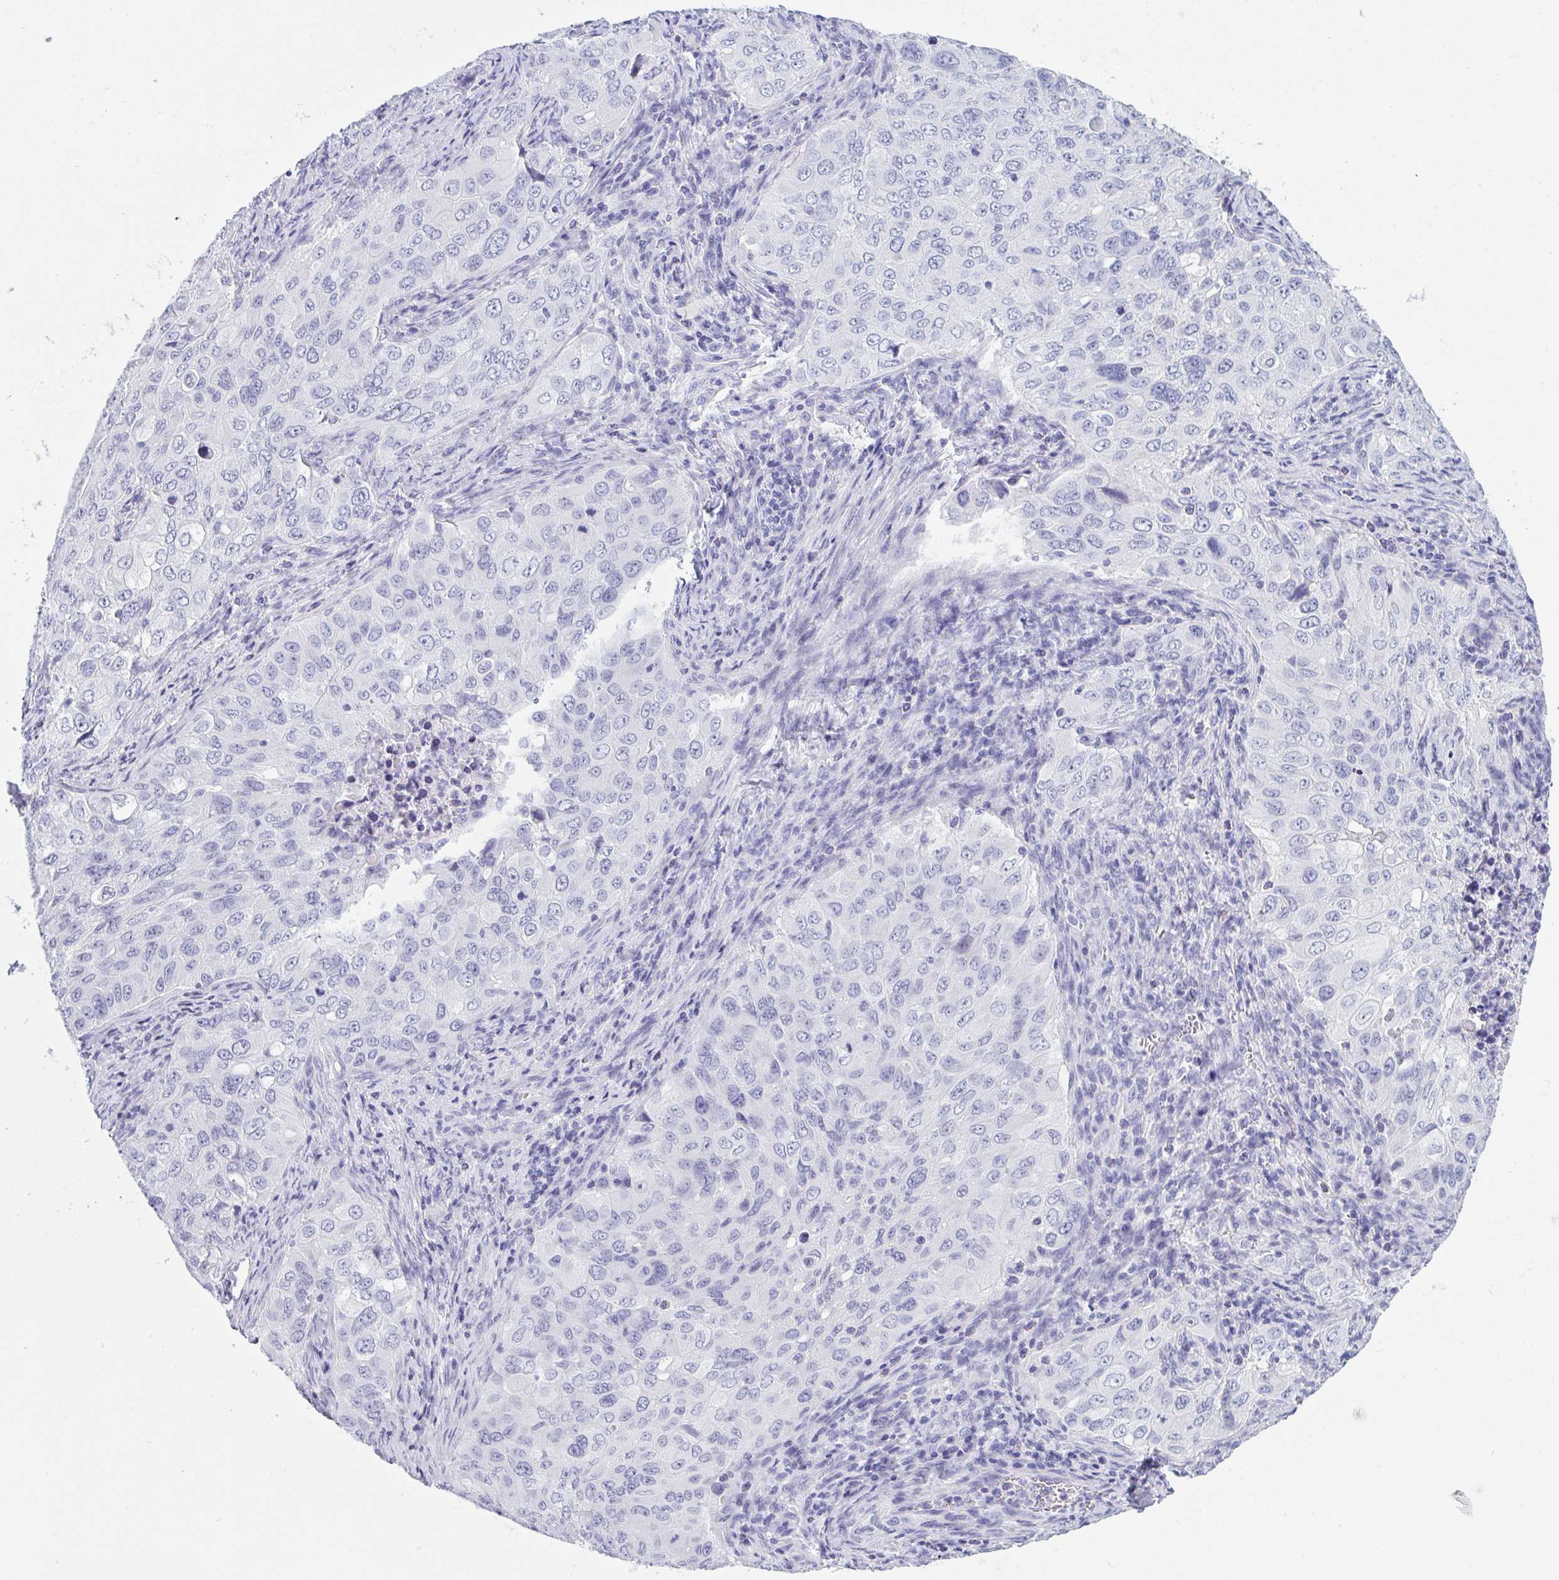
{"staining": {"intensity": "negative", "quantity": "none", "location": "none"}, "tissue": "lung cancer", "cell_type": "Tumor cells", "image_type": "cancer", "snomed": [{"axis": "morphology", "description": "Adenocarcinoma, NOS"}, {"axis": "morphology", "description": "Adenocarcinoma, metastatic, NOS"}, {"axis": "topography", "description": "Lymph node"}, {"axis": "topography", "description": "Lung"}], "caption": "This is an immunohistochemistry (IHC) micrograph of lung cancer (adenocarcinoma). There is no staining in tumor cells.", "gene": "PRDM9", "patient": {"sex": "female", "age": 42}}